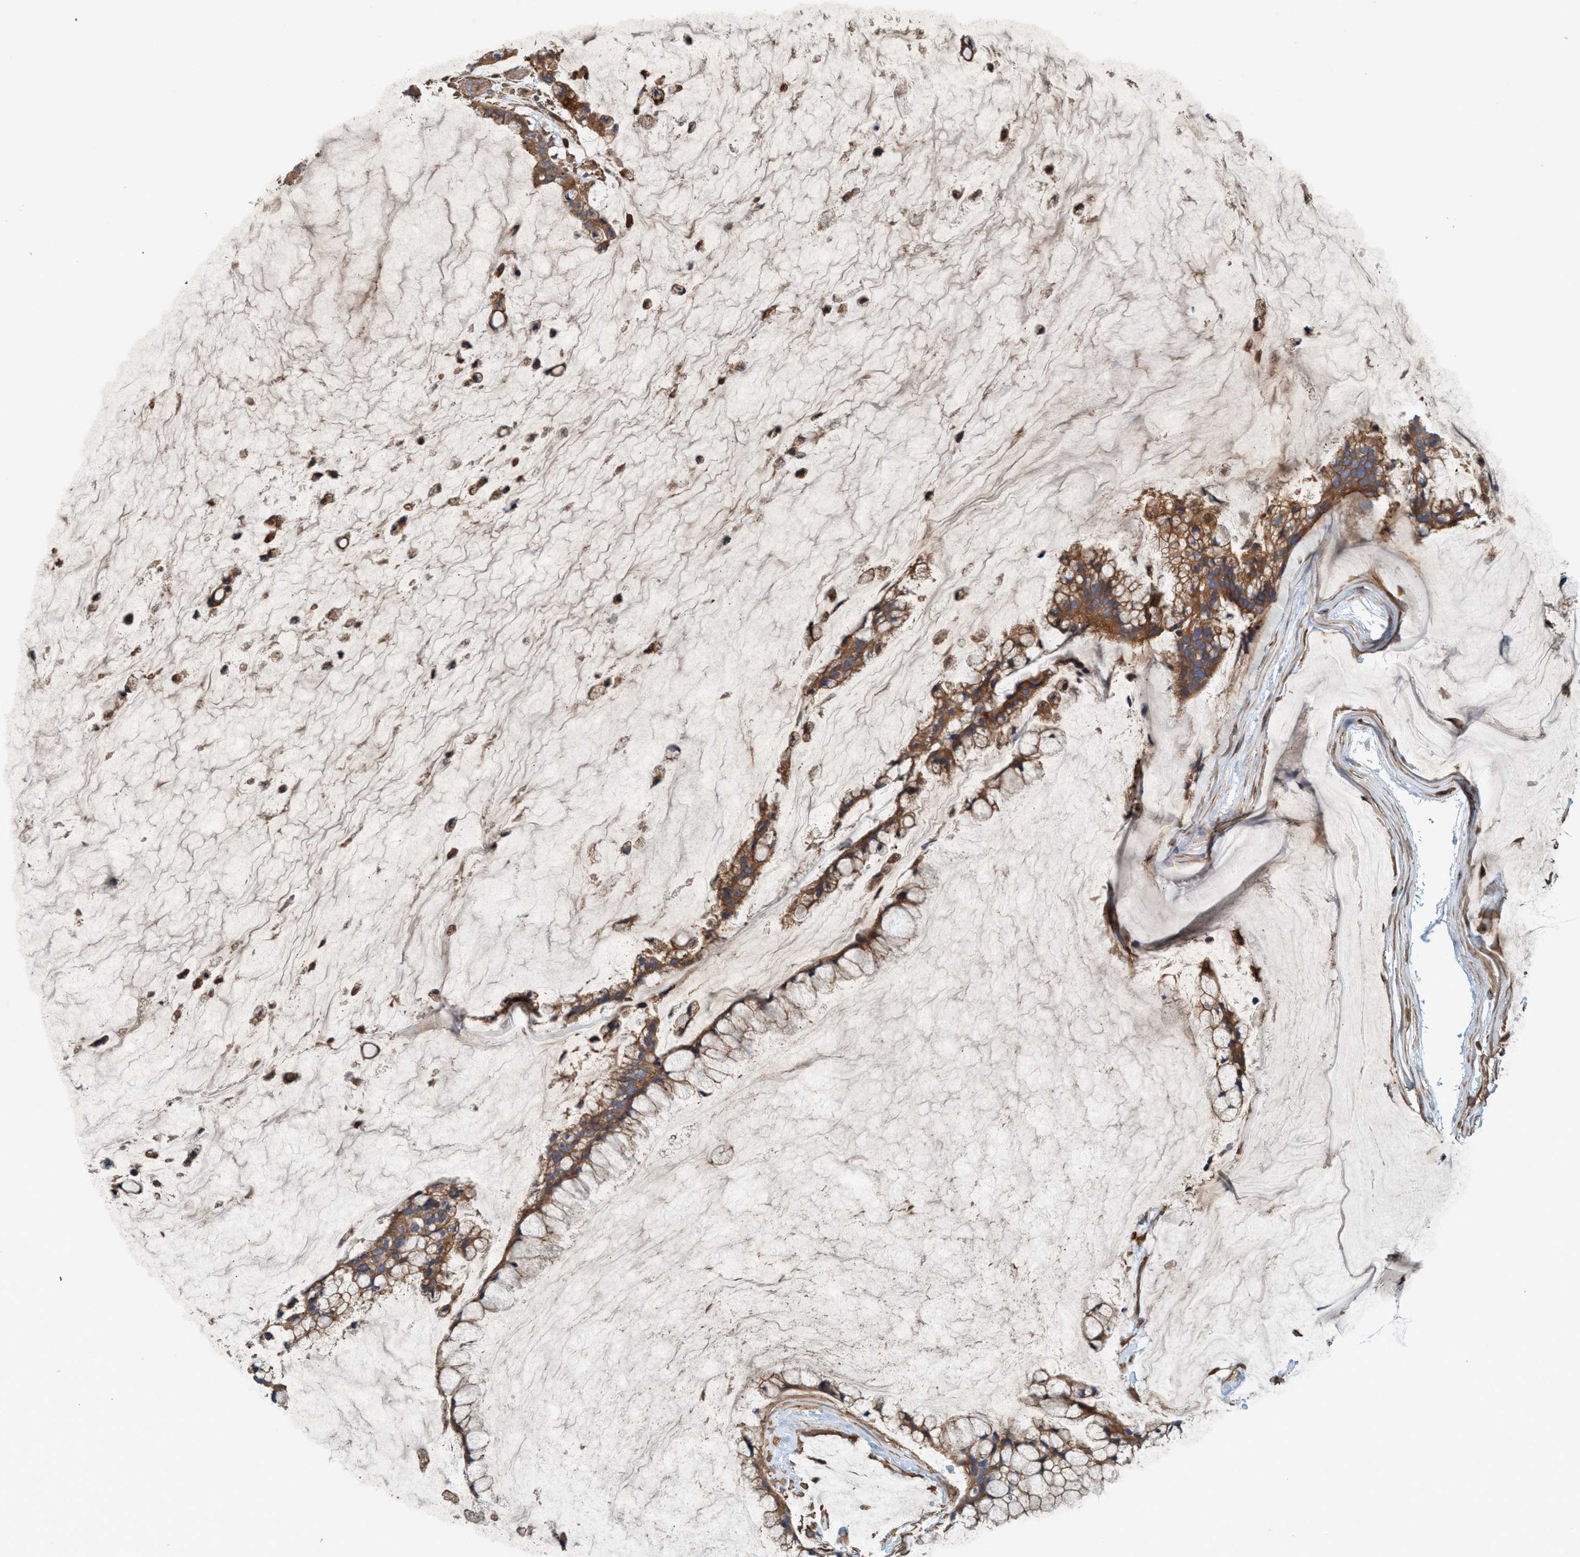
{"staining": {"intensity": "moderate", "quantity": ">75%", "location": "cytoplasmic/membranous"}, "tissue": "ovarian cancer", "cell_type": "Tumor cells", "image_type": "cancer", "snomed": [{"axis": "morphology", "description": "Cystadenocarcinoma, mucinous, NOS"}, {"axis": "topography", "description": "Ovary"}], "caption": "Moderate cytoplasmic/membranous positivity for a protein is present in approximately >75% of tumor cells of ovarian cancer (mucinous cystadenocarcinoma) using immunohistochemistry.", "gene": "SPECC1", "patient": {"sex": "female", "age": 39}}